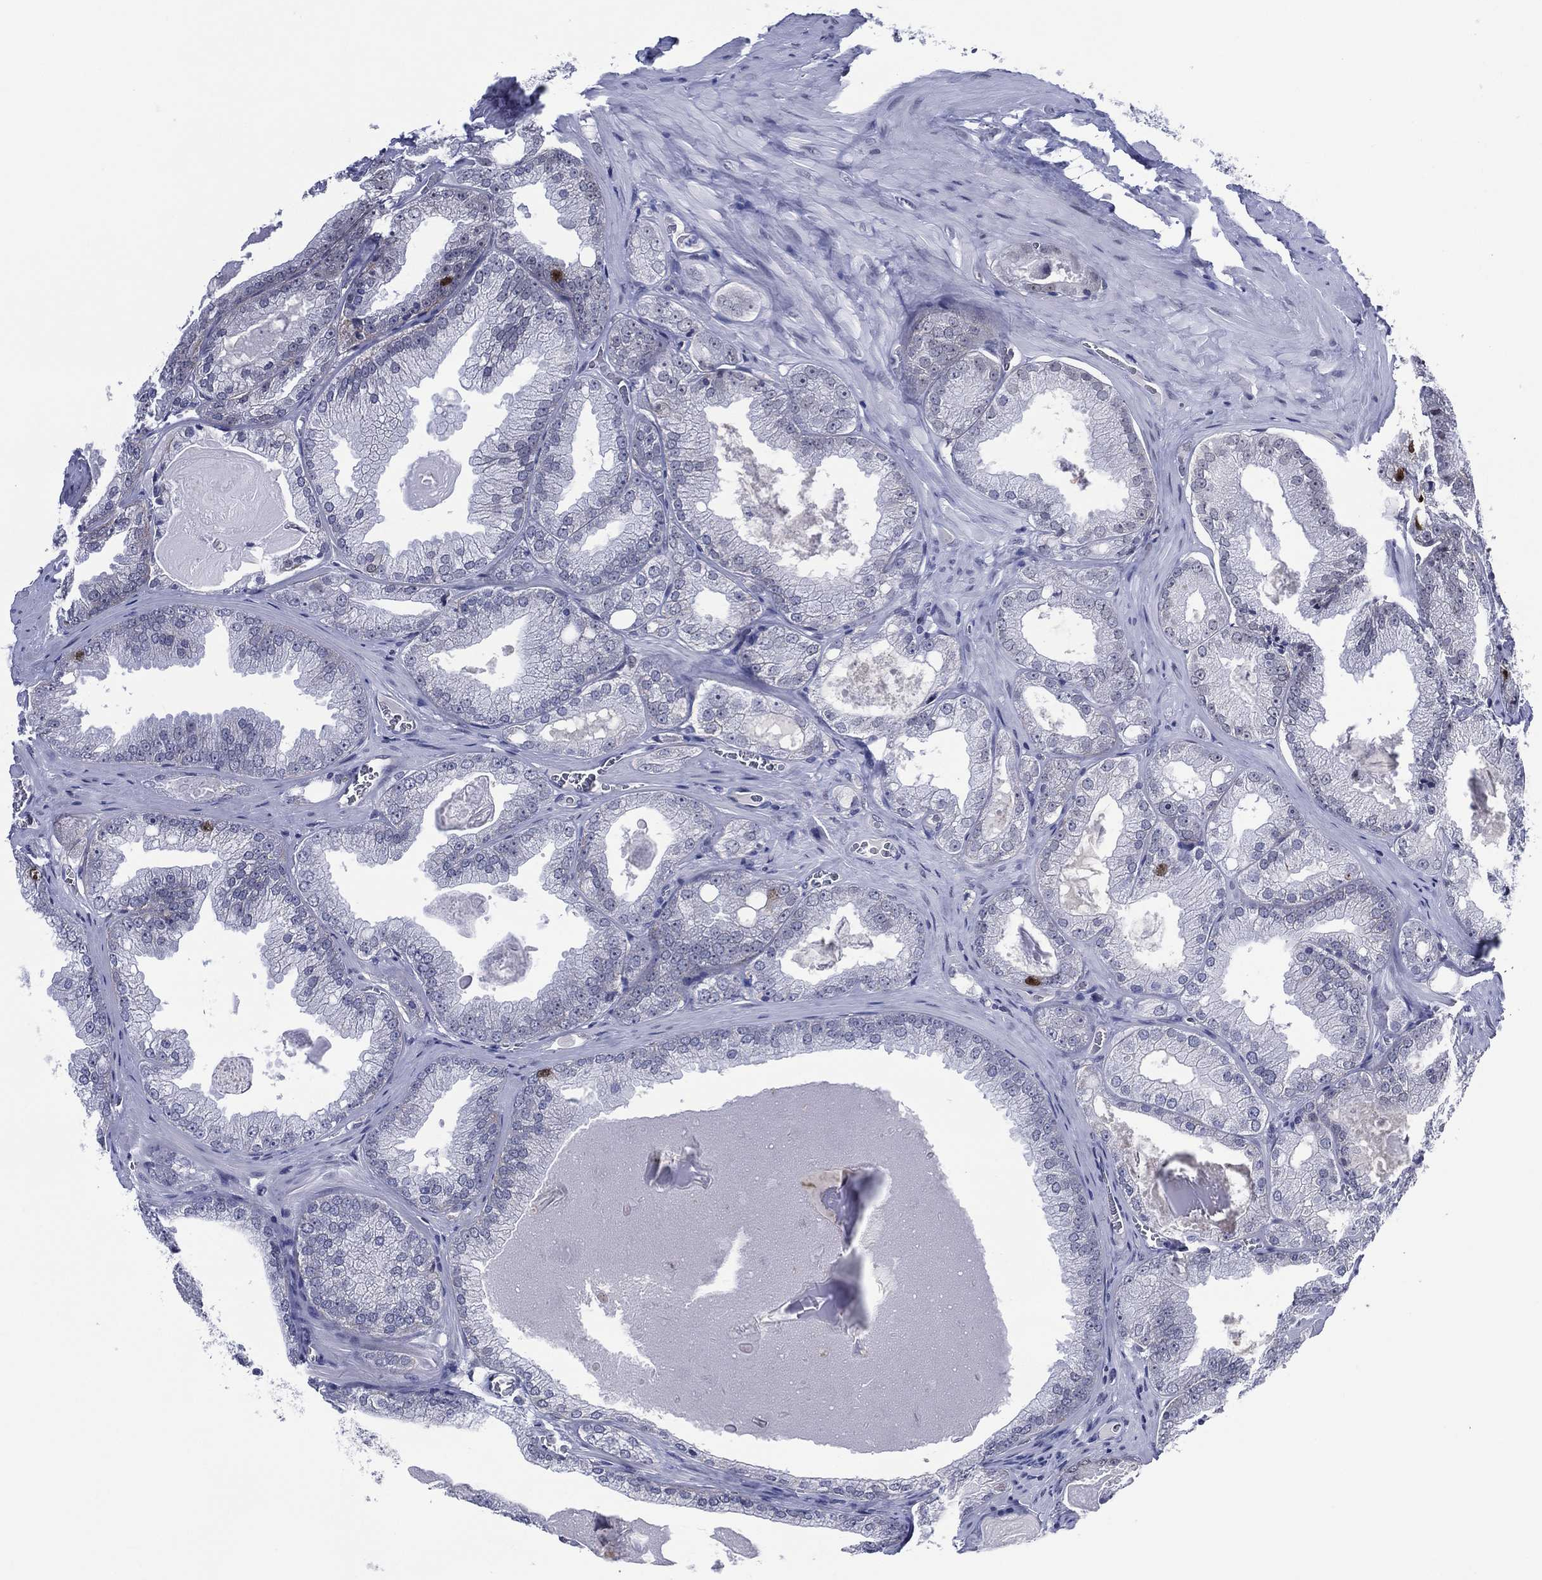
{"staining": {"intensity": "negative", "quantity": "none", "location": "none"}, "tissue": "prostate cancer", "cell_type": "Tumor cells", "image_type": "cancer", "snomed": [{"axis": "morphology", "description": "Adenocarcinoma, Low grade"}, {"axis": "topography", "description": "Prostate"}], "caption": "Tumor cells show no significant protein staining in prostate adenocarcinoma (low-grade).", "gene": "GATA6", "patient": {"sex": "male", "age": 72}}